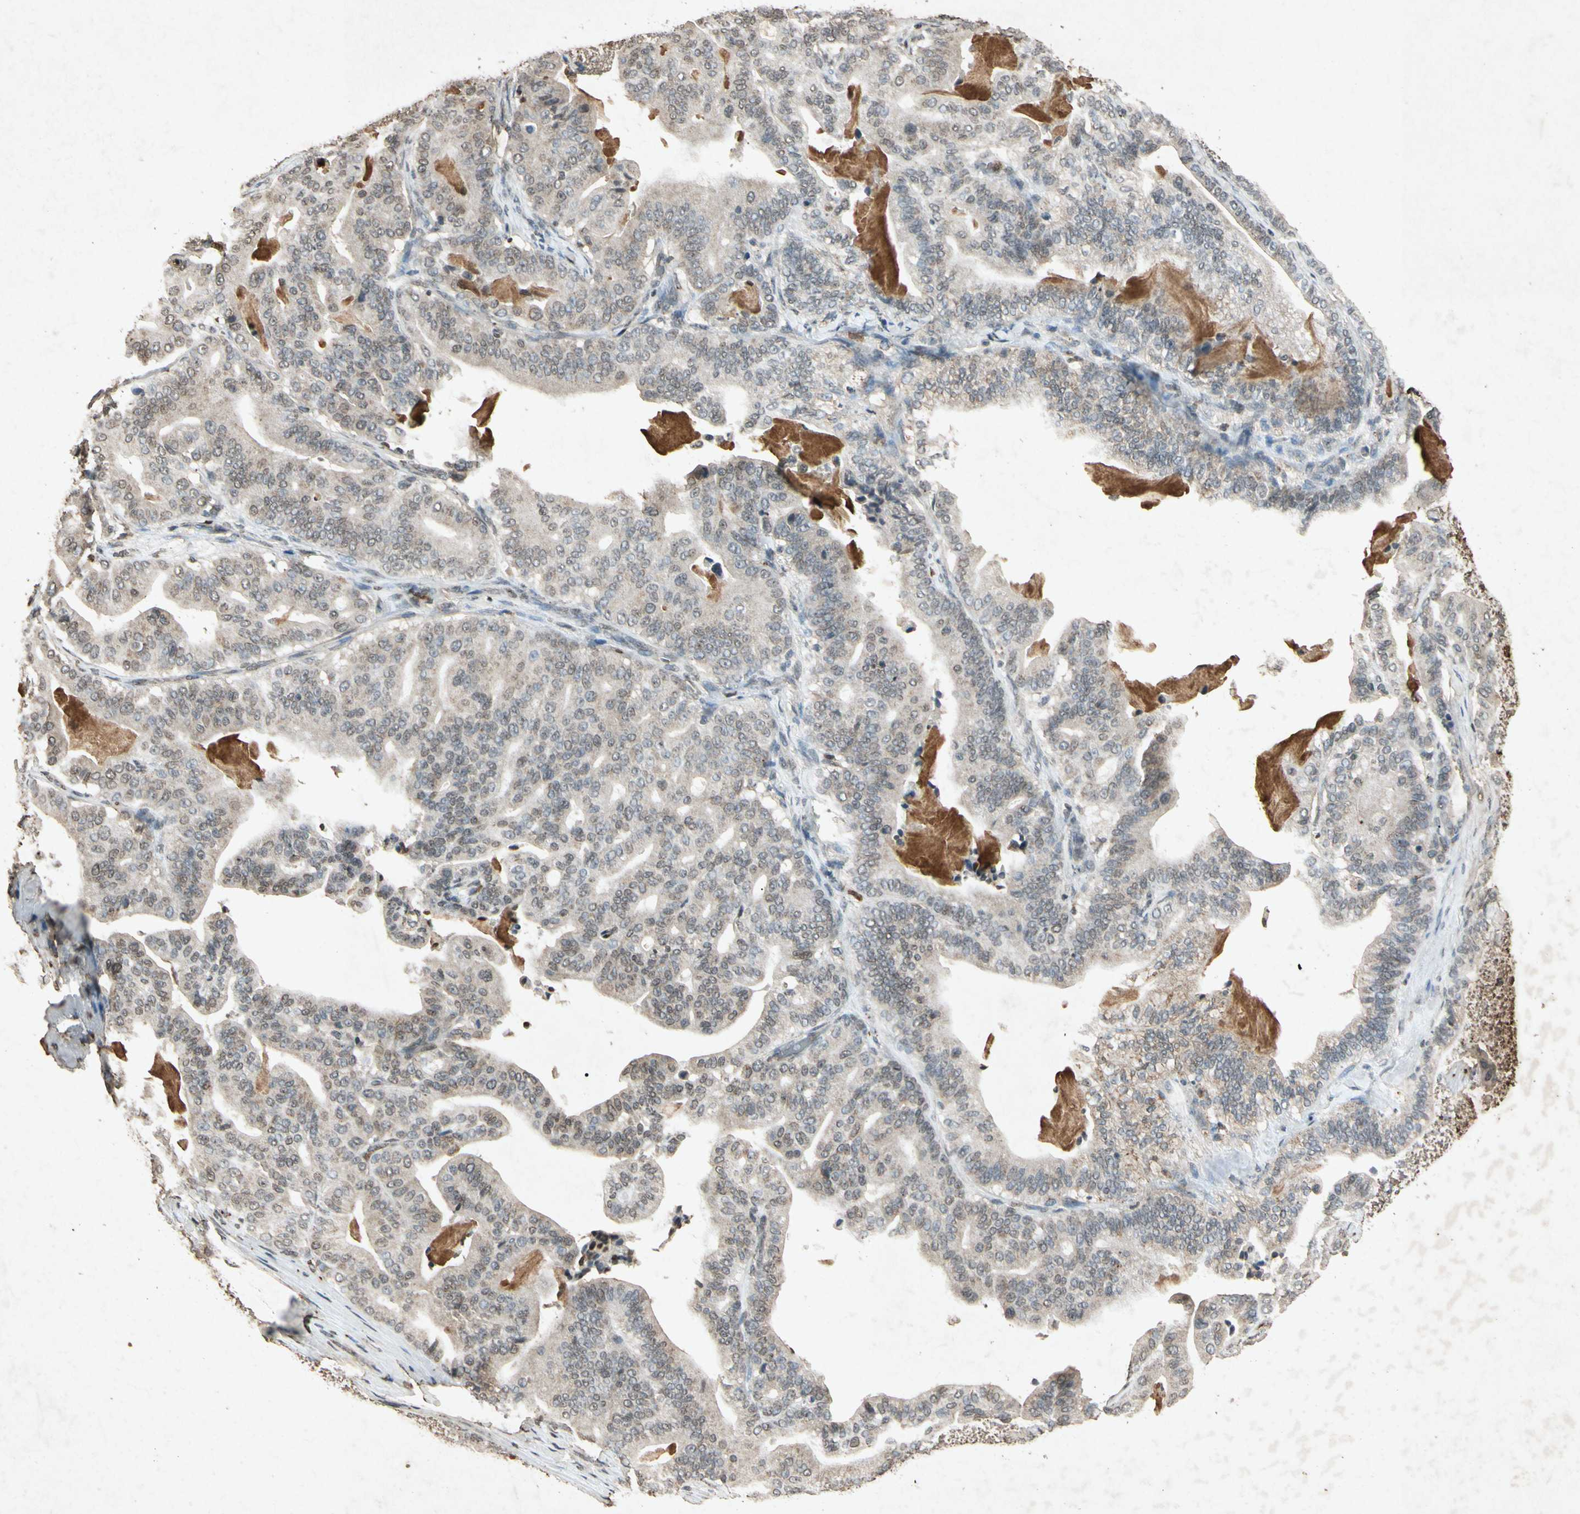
{"staining": {"intensity": "weak", "quantity": "25%-75%", "location": "cytoplasmic/membranous,nuclear"}, "tissue": "pancreatic cancer", "cell_type": "Tumor cells", "image_type": "cancer", "snomed": [{"axis": "morphology", "description": "Adenocarcinoma, NOS"}, {"axis": "topography", "description": "Pancreas"}], "caption": "Tumor cells demonstrate low levels of weak cytoplasmic/membranous and nuclear positivity in about 25%-75% of cells in pancreatic adenocarcinoma. (brown staining indicates protein expression, while blue staining denotes nuclei).", "gene": "MSRB1", "patient": {"sex": "male", "age": 63}}